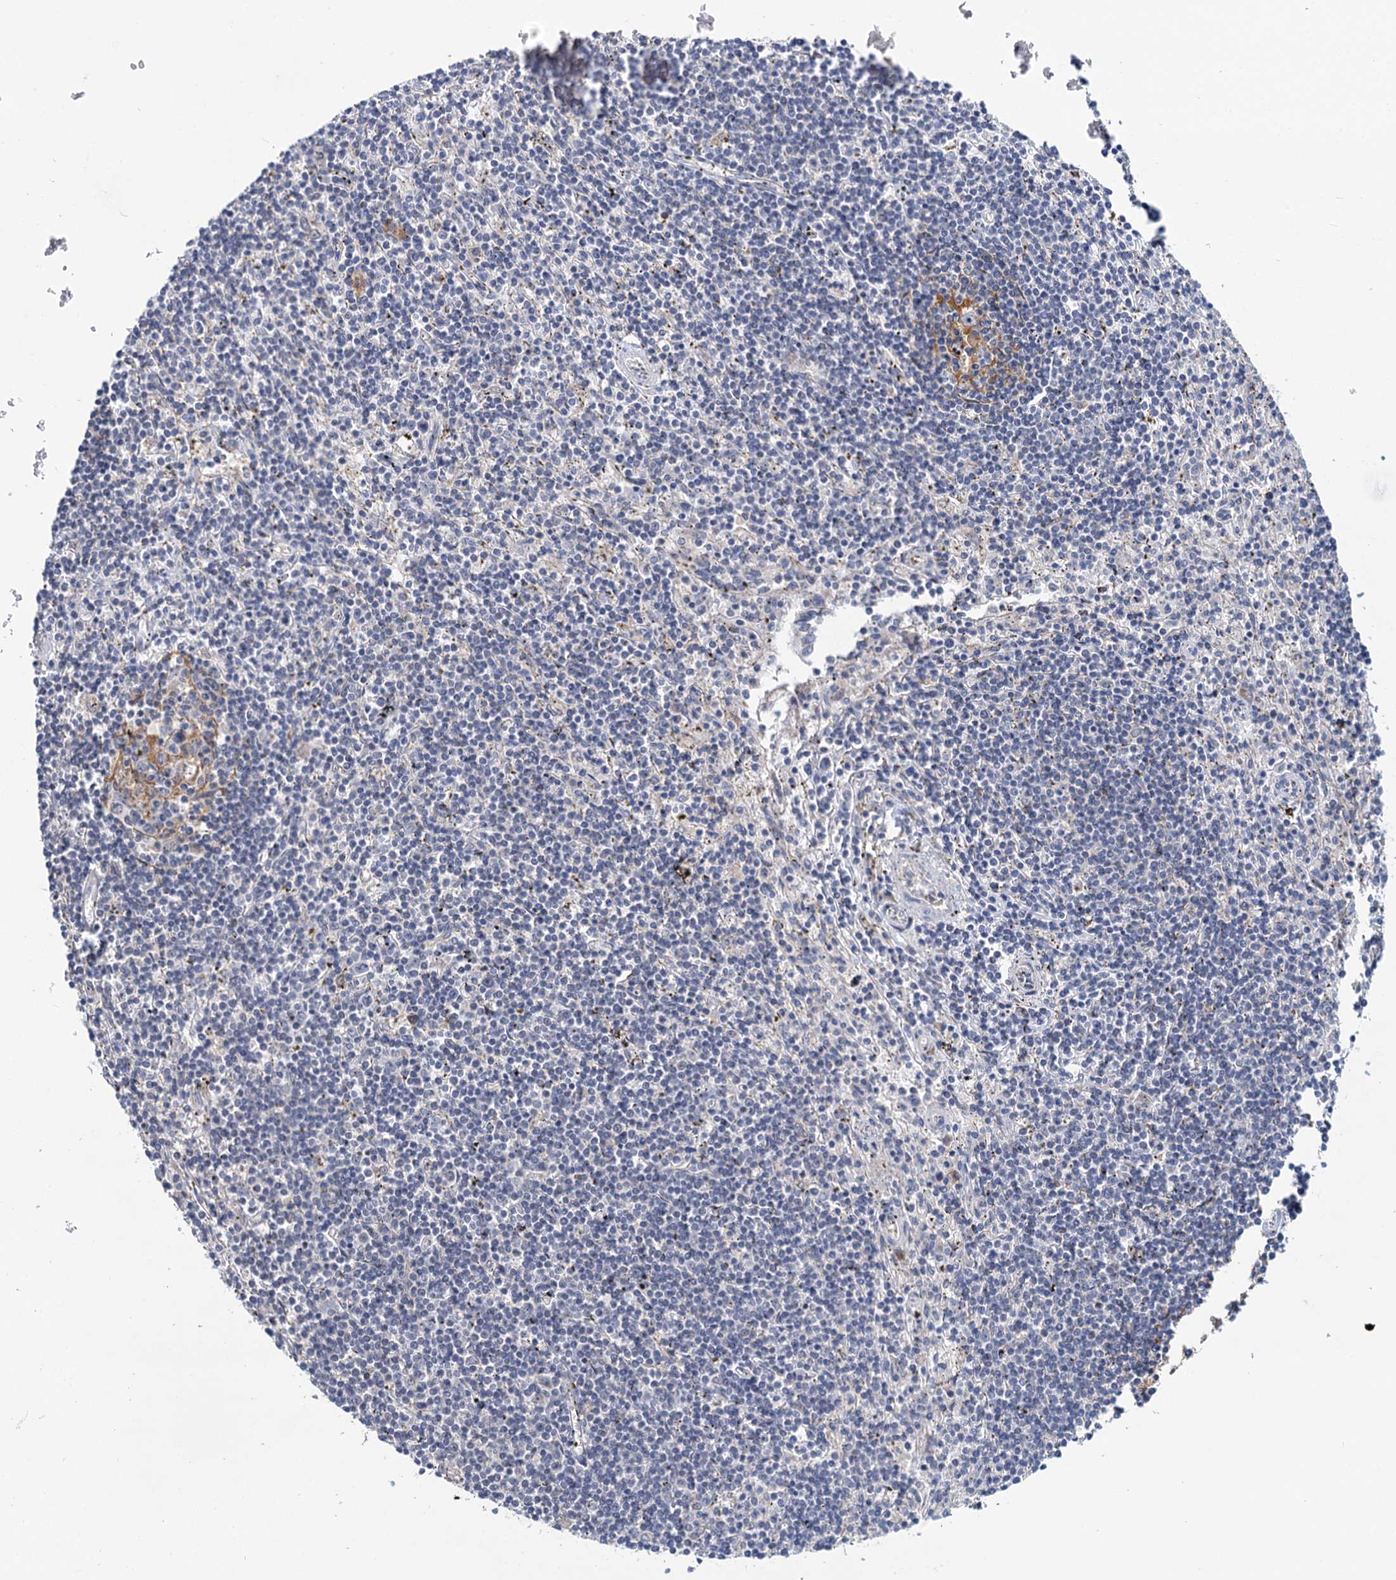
{"staining": {"intensity": "negative", "quantity": "none", "location": "none"}, "tissue": "lymphoma", "cell_type": "Tumor cells", "image_type": "cancer", "snomed": [{"axis": "morphology", "description": "Malignant lymphoma, non-Hodgkin's type, Low grade"}, {"axis": "topography", "description": "Spleen"}], "caption": "Tumor cells show no significant protein positivity in lymphoma. (DAB (3,3'-diaminobenzidine) immunohistochemistry (IHC) visualized using brightfield microscopy, high magnification).", "gene": "ANKRD42", "patient": {"sex": "male", "age": 76}}